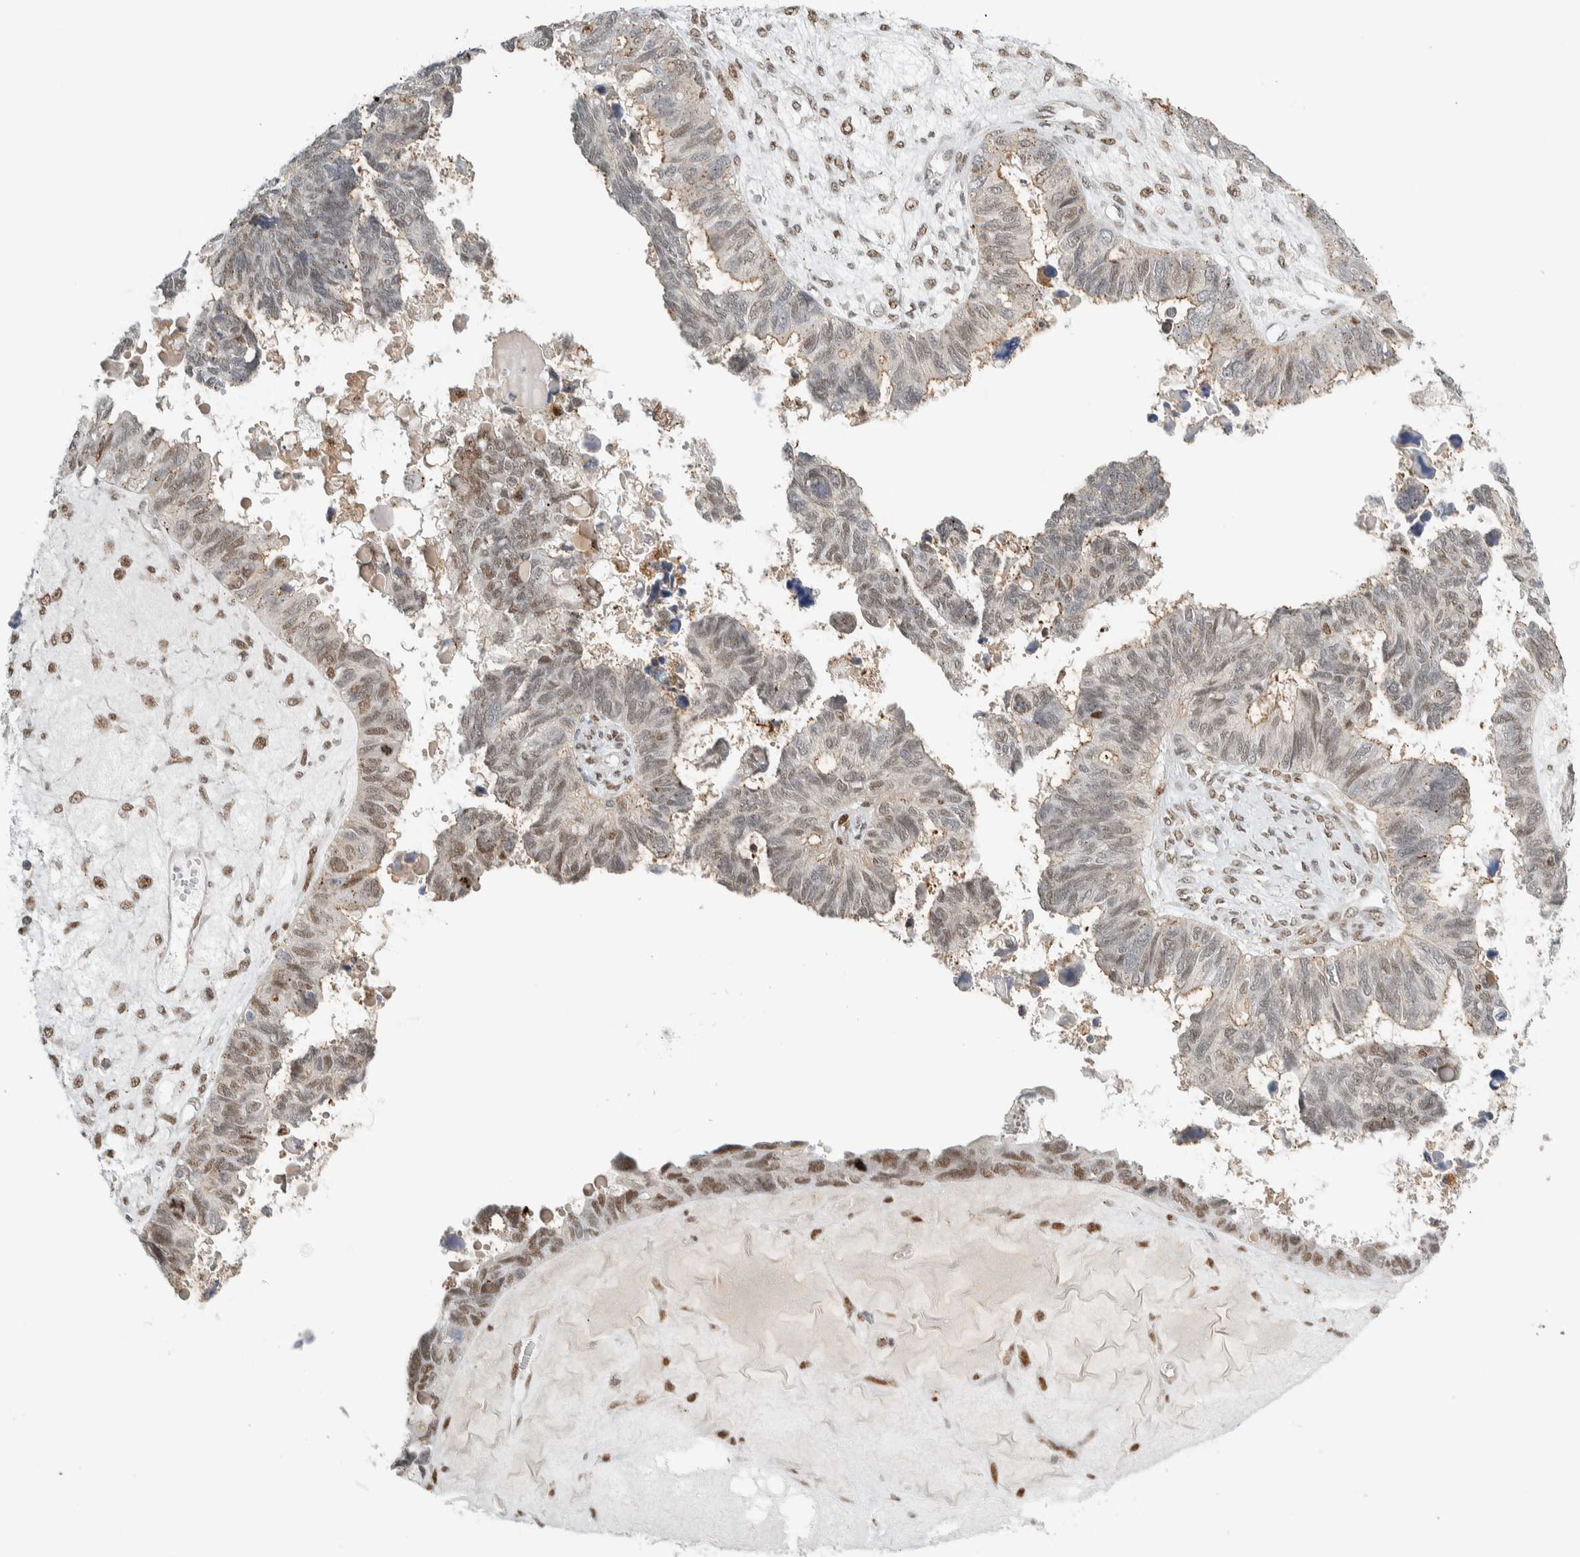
{"staining": {"intensity": "weak", "quantity": ">75%", "location": "cytoplasmic/membranous,nuclear"}, "tissue": "ovarian cancer", "cell_type": "Tumor cells", "image_type": "cancer", "snomed": [{"axis": "morphology", "description": "Cystadenocarcinoma, serous, NOS"}, {"axis": "topography", "description": "Ovary"}], "caption": "Ovarian cancer (serous cystadenocarcinoma) stained for a protein reveals weak cytoplasmic/membranous and nuclear positivity in tumor cells.", "gene": "TFE3", "patient": {"sex": "female", "age": 79}}